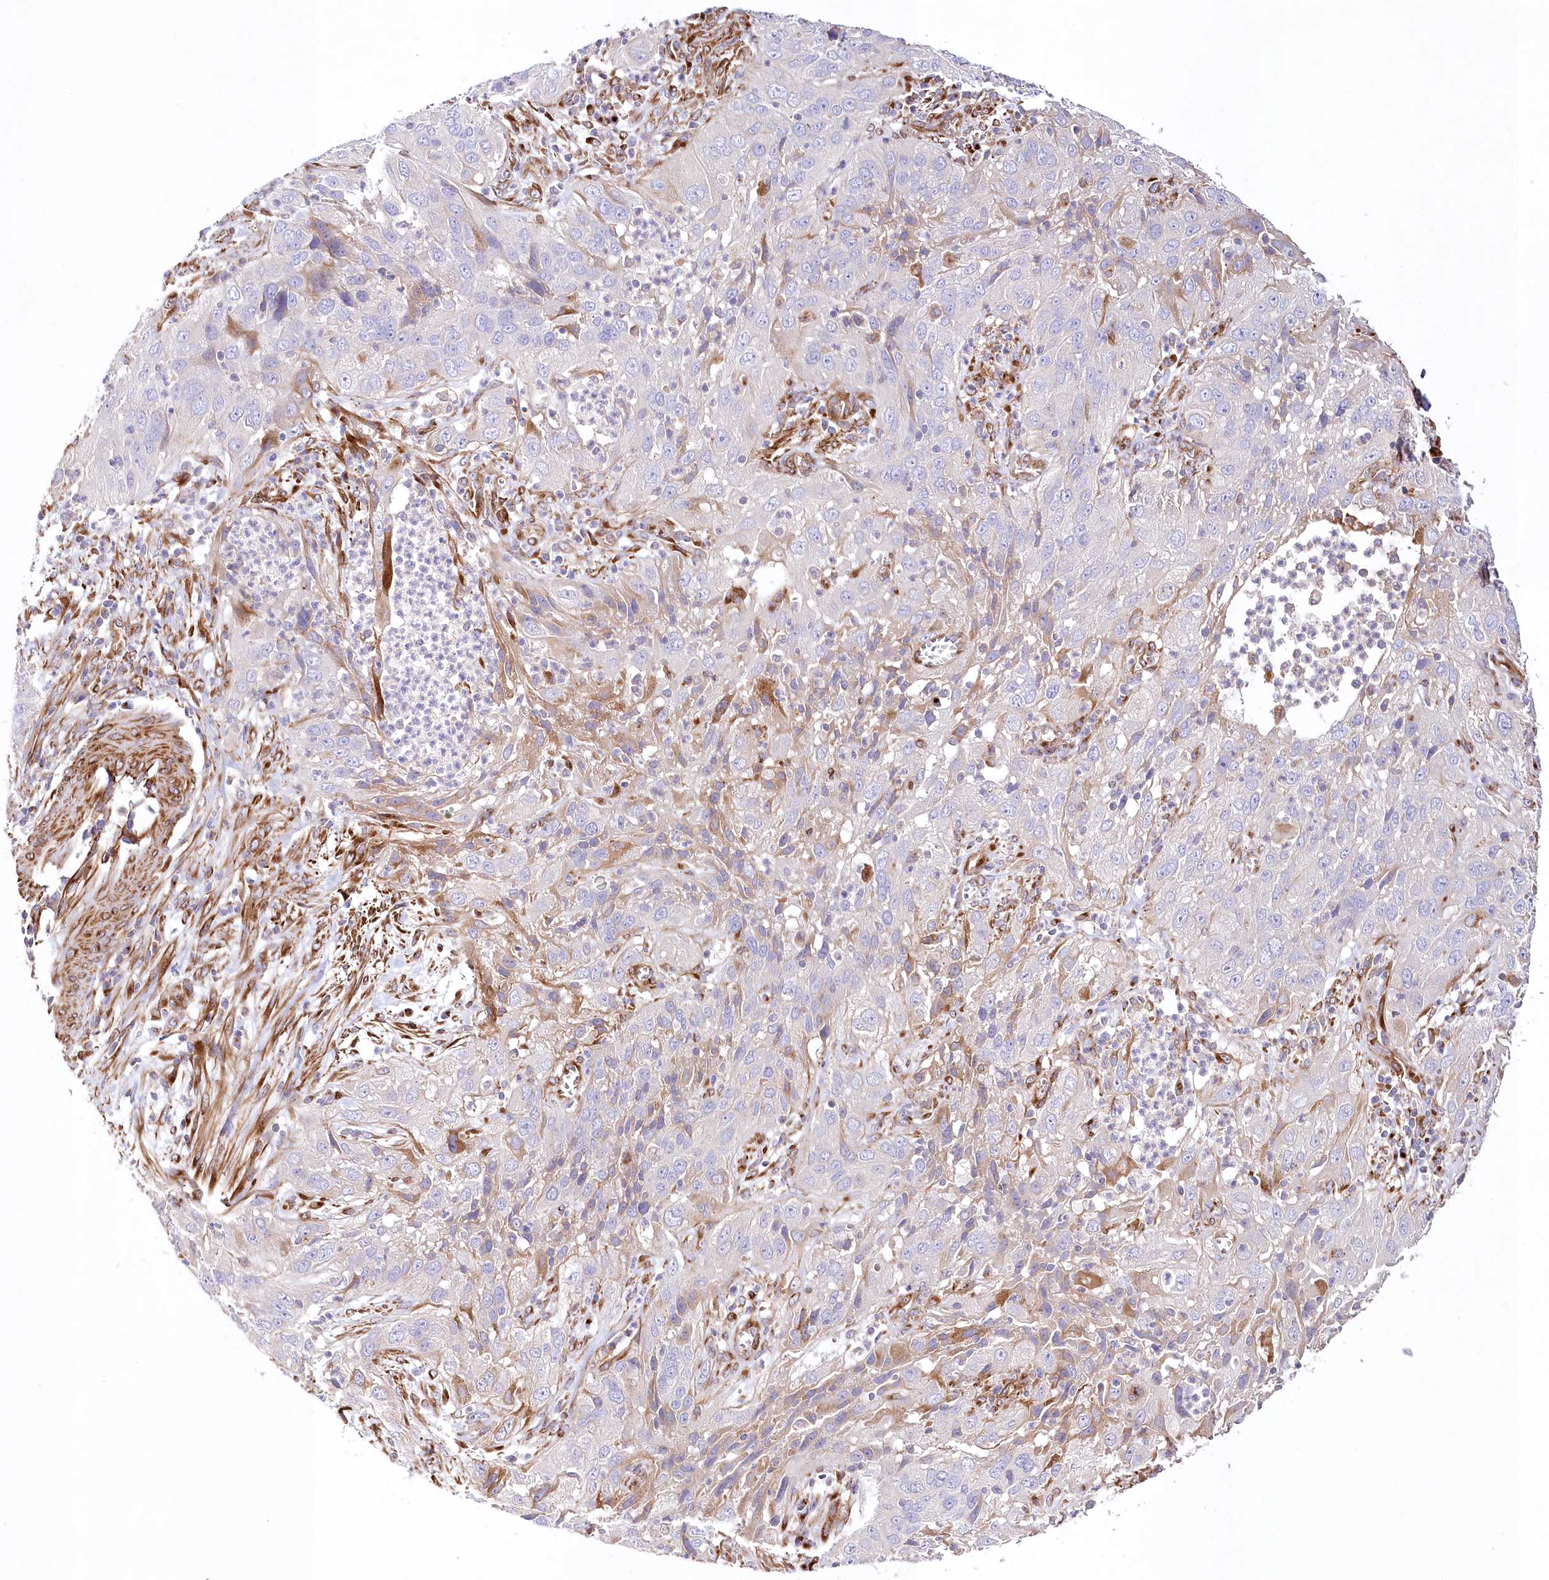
{"staining": {"intensity": "negative", "quantity": "none", "location": "none"}, "tissue": "cervical cancer", "cell_type": "Tumor cells", "image_type": "cancer", "snomed": [{"axis": "morphology", "description": "Squamous cell carcinoma, NOS"}, {"axis": "topography", "description": "Cervix"}], "caption": "This is an IHC image of cervical squamous cell carcinoma. There is no positivity in tumor cells.", "gene": "ABRAXAS2", "patient": {"sex": "female", "age": 32}}